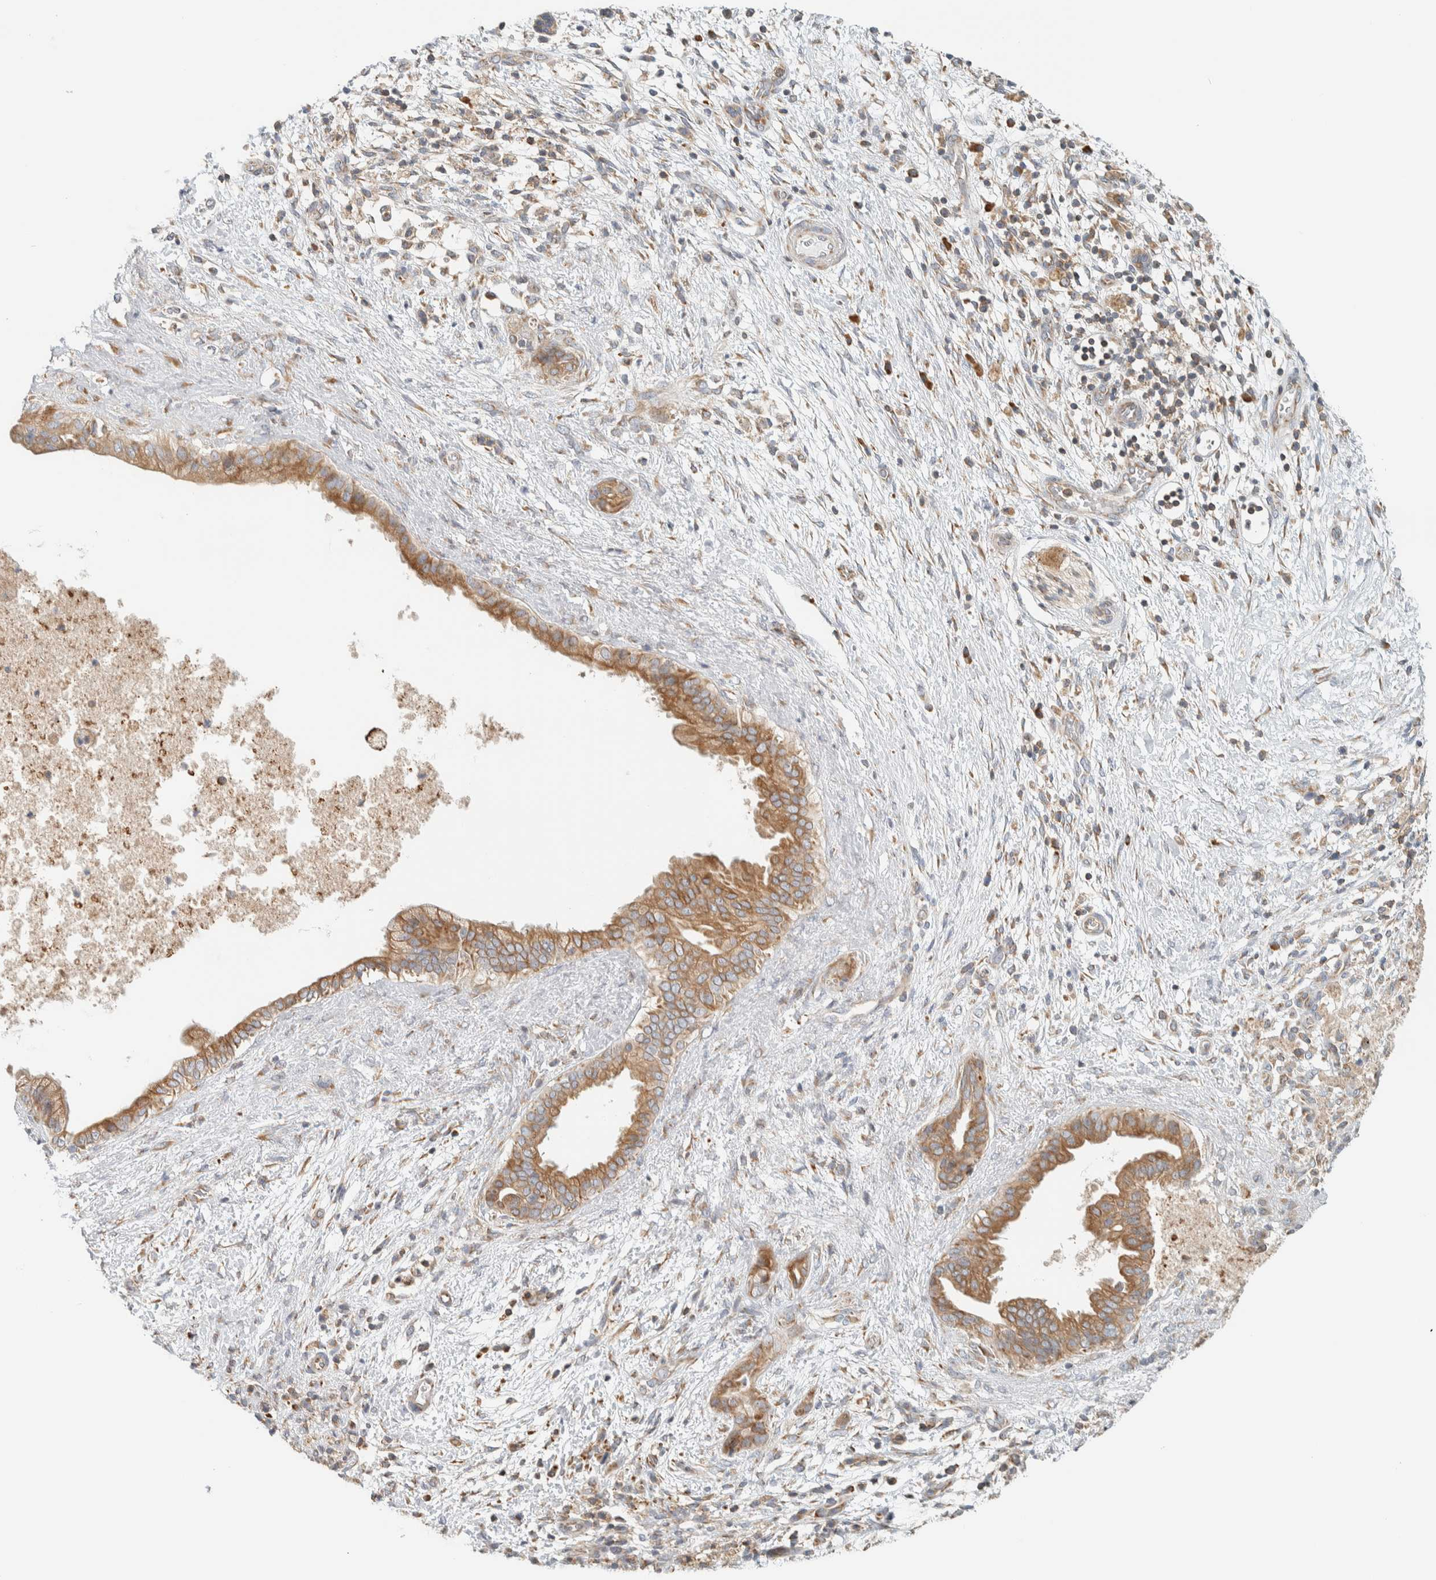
{"staining": {"intensity": "moderate", "quantity": ">75%", "location": "cytoplasmic/membranous"}, "tissue": "pancreatic cancer", "cell_type": "Tumor cells", "image_type": "cancer", "snomed": [{"axis": "morphology", "description": "Adenocarcinoma, NOS"}, {"axis": "topography", "description": "Pancreas"}], "caption": "A micrograph of human pancreatic cancer (adenocarcinoma) stained for a protein shows moderate cytoplasmic/membranous brown staining in tumor cells. Using DAB (brown) and hematoxylin (blue) stains, captured at high magnification using brightfield microscopy.", "gene": "CCDC57", "patient": {"sex": "female", "age": 78}}